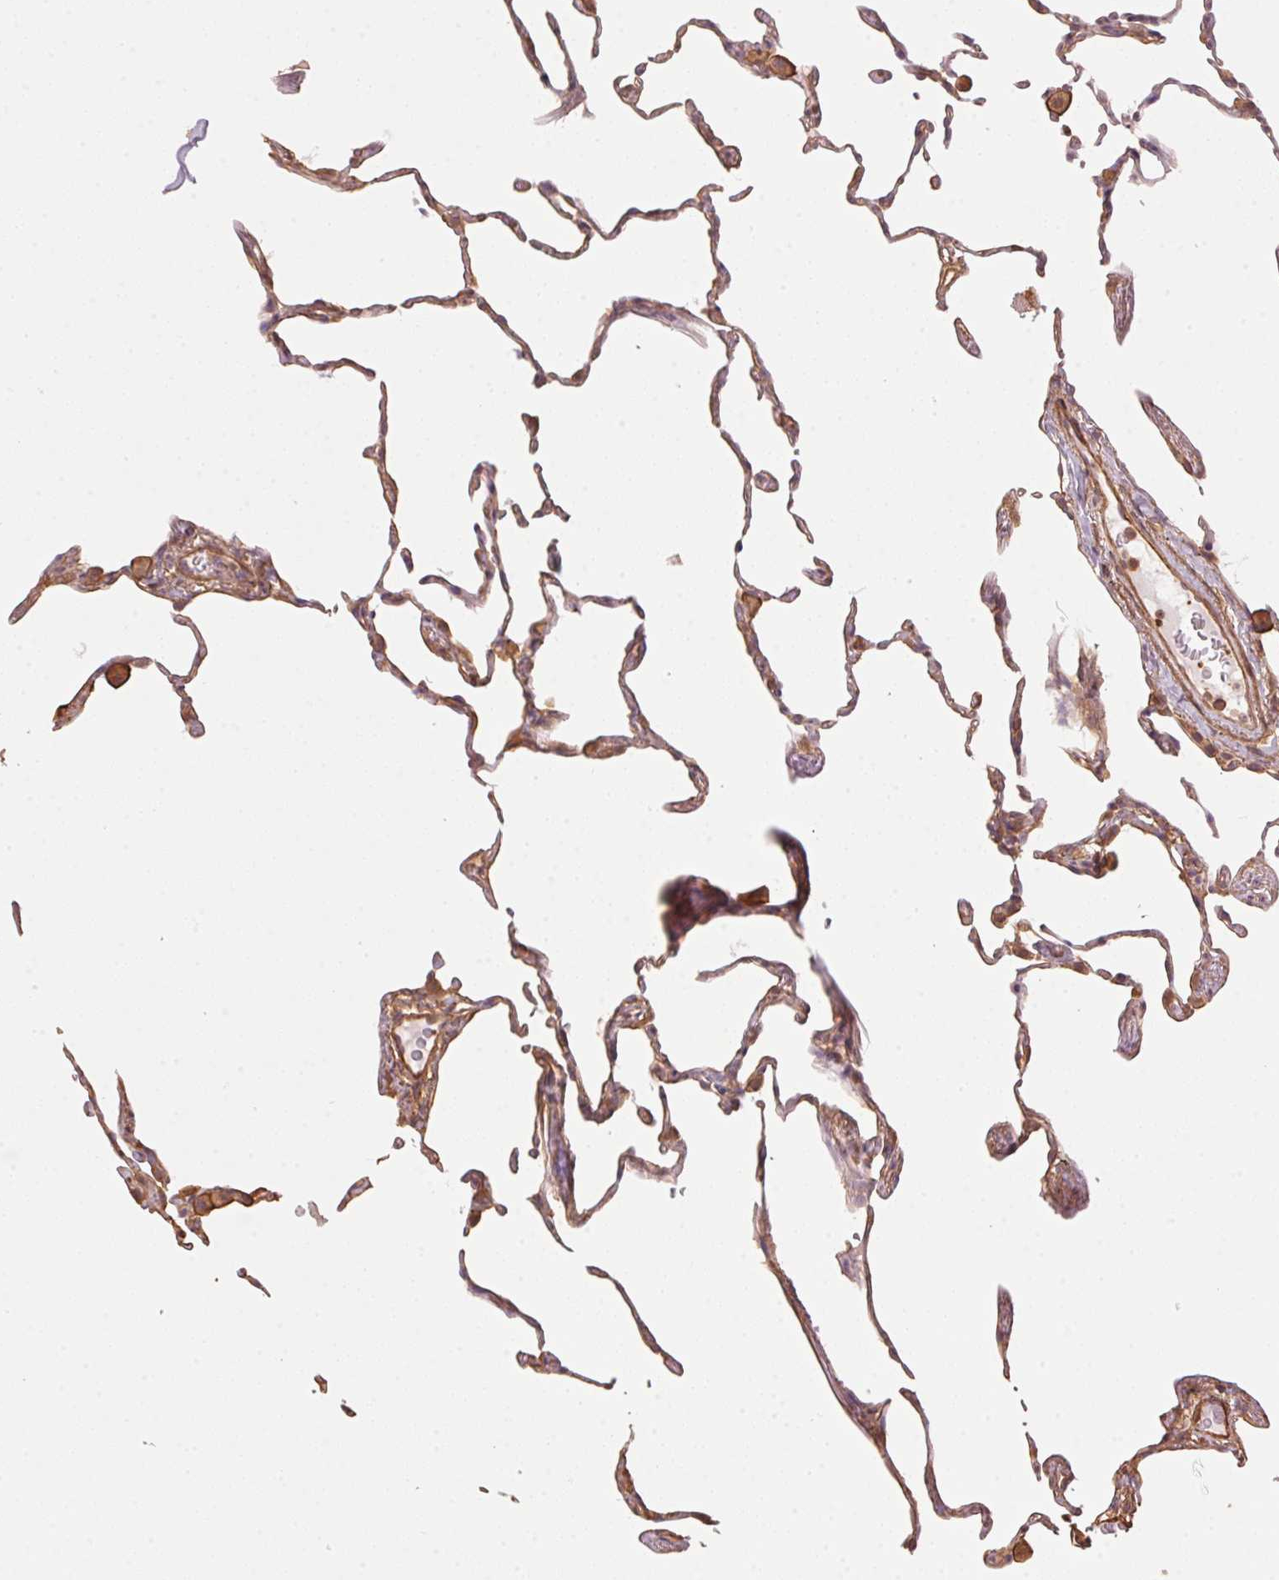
{"staining": {"intensity": "weak", "quantity": "<25%", "location": "cytoplasmic/membranous"}, "tissue": "lung", "cell_type": "Alveolar cells", "image_type": "normal", "snomed": [{"axis": "morphology", "description": "Normal tissue, NOS"}, {"axis": "topography", "description": "Lung"}], "caption": "Immunohistochemistry (IHC) of unremarkable human lung displays no expression in alveolar cells. Brightfield microscopy of IHC stained with DAB (3,3'-diaminobenzidine) (brown) and hematoxylin (blue), captured at high magnification.", "gene": "QDPR", "patient": {"sex": "female", "age": 57}}